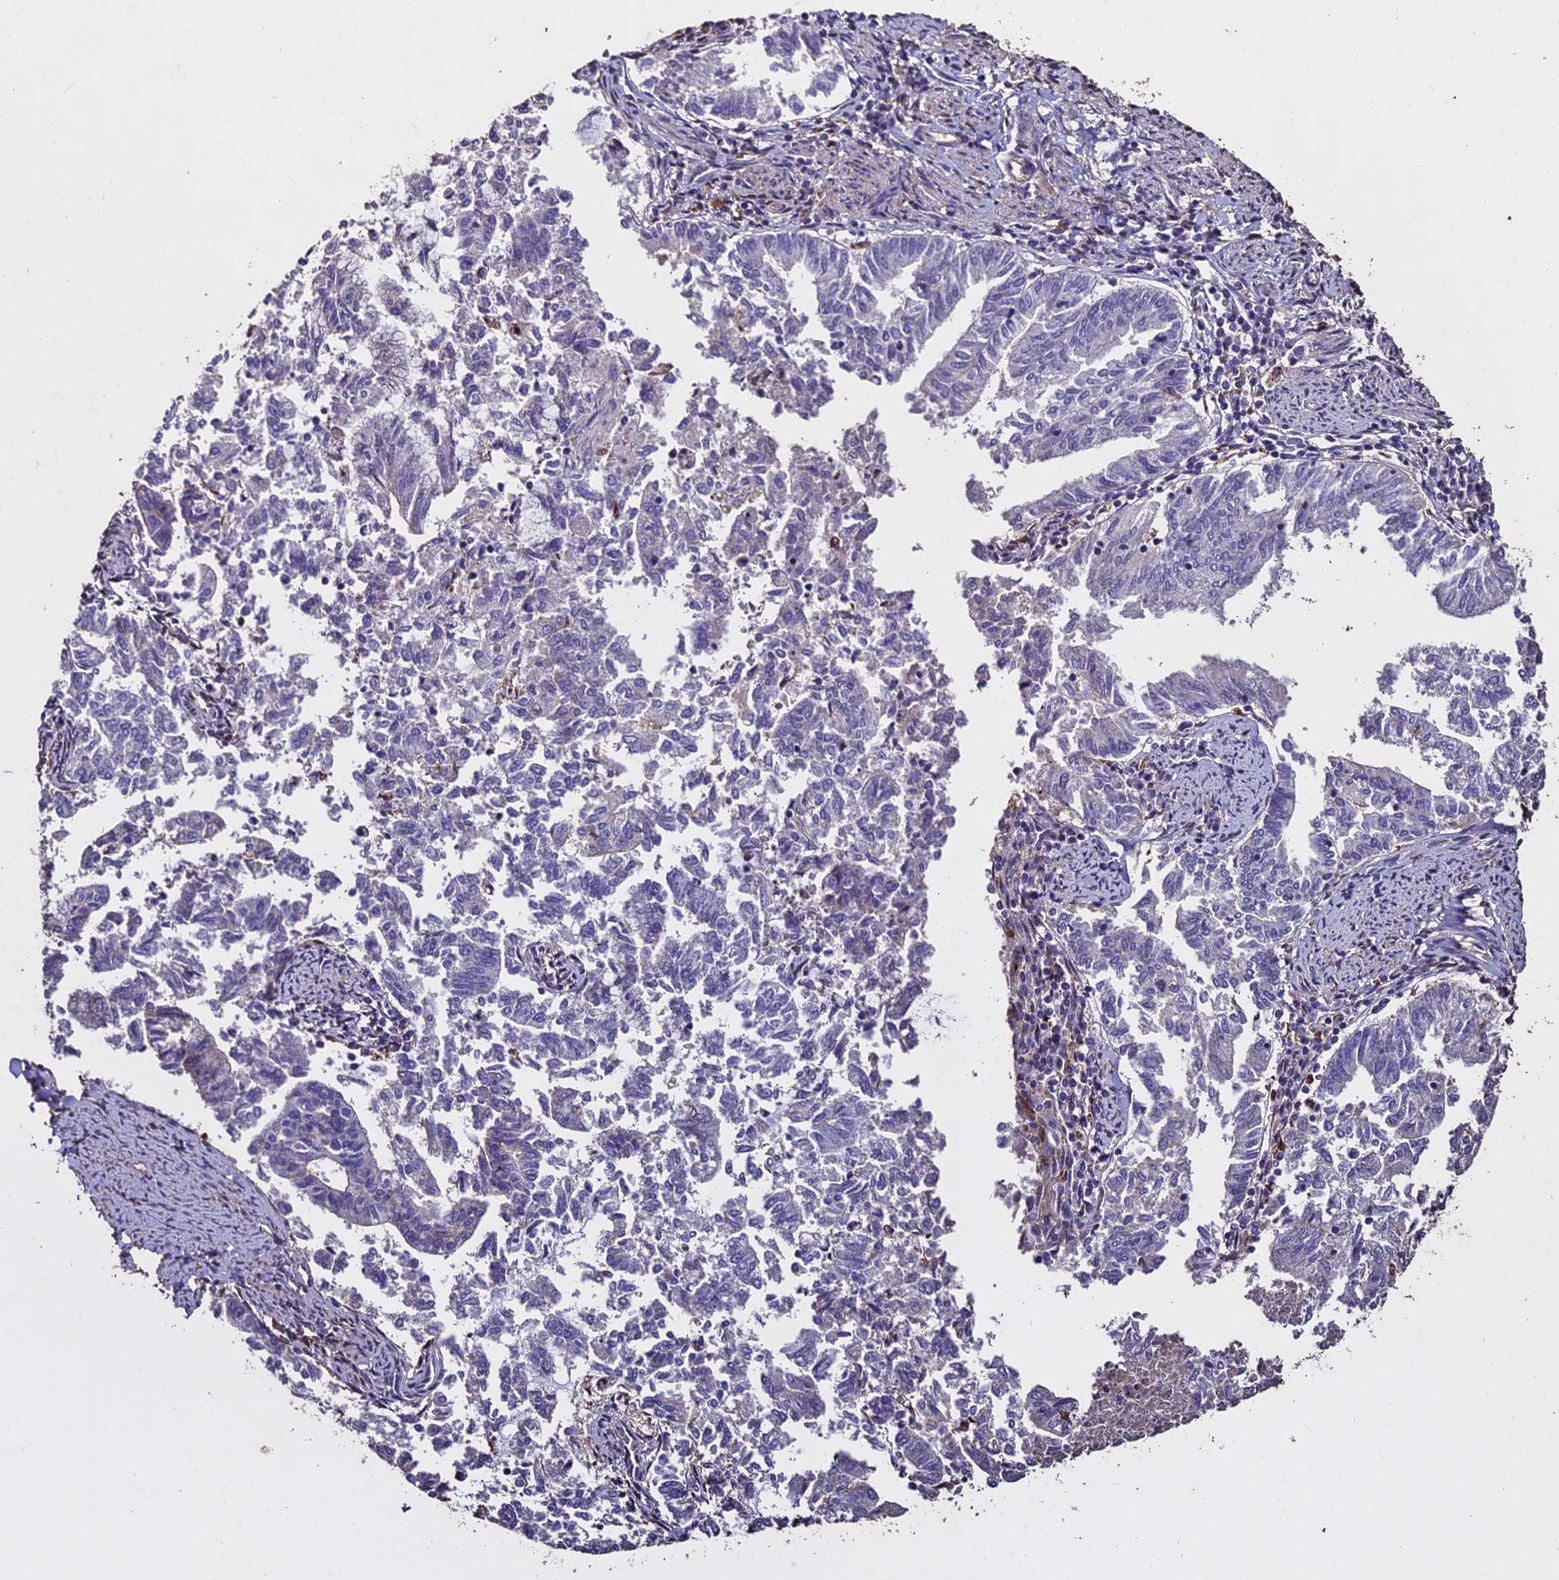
{"staining": {"intensity": "negative", "quantity": "none", "location": "none"}, "tissue": "endometrial cancer", "cell_type": "Tumor cells", "image_type": "cancer", "snomed": [{"axis": "morphology", "description": "Adenocarcinoma, NOS"}, {"axis": "topography", "description": "Endometrium"}], "caption": "Immunohistochemistry (IHC) micrograph of neoplastic tissue: human endometrial cancer (adenocarcinoma) stained with DAB (3,3'-diaminobenzidine) exhibits no significant protein staining in tumor cells.", "gene": "USB1", "patient": {"sex": "female", "age": 79}}